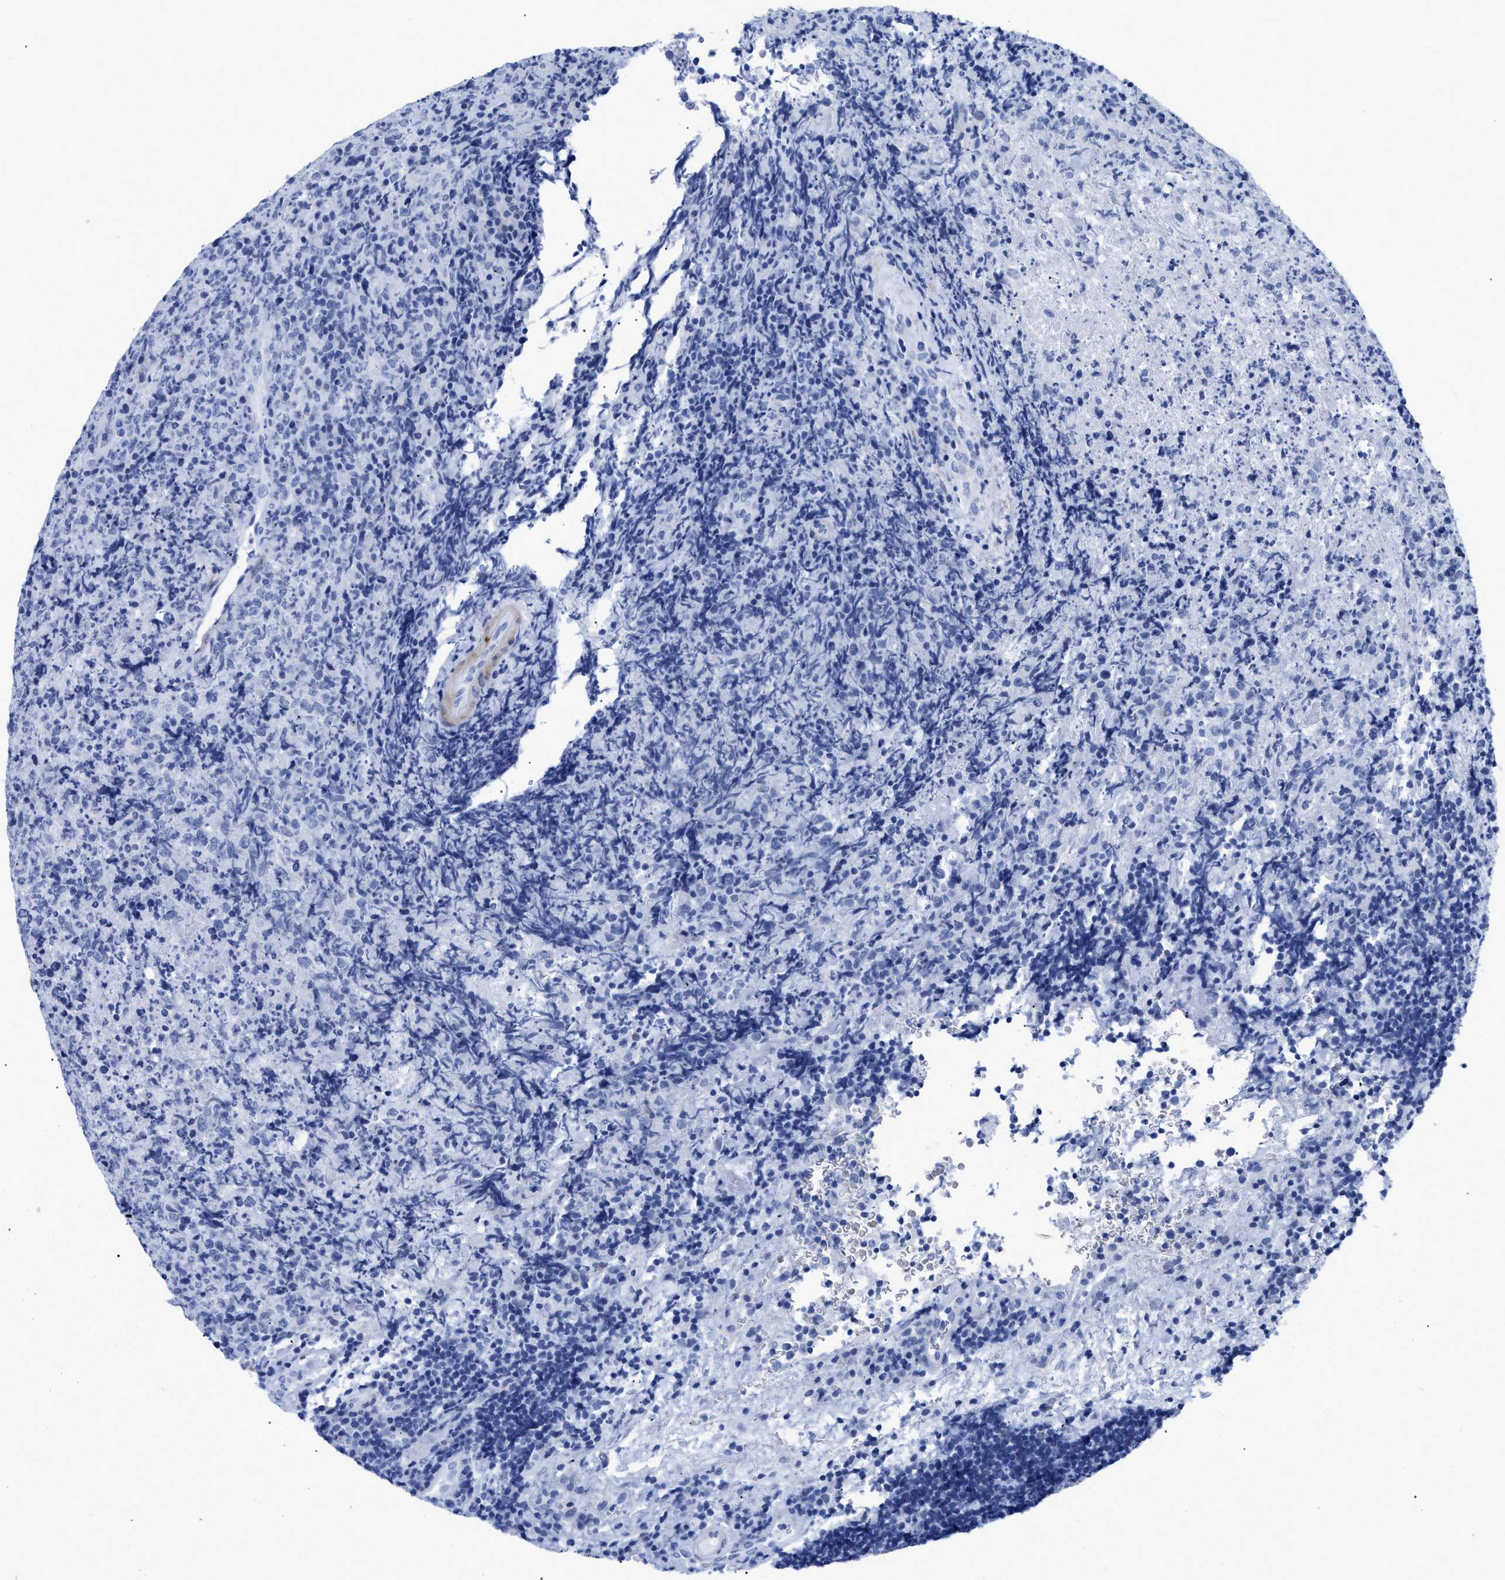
{"staining": {"intensity": "negative", "quantity": "none", "location": "none"}, "tissue": "lymphoma", "cell_type": "Tumor cells", "image_type": "cancer", "snomed": [{"axis": "morphology", "description": "Malignant lymphoma, non-Hodgkin's type, High grade"}, {"axis": "topography", "description": "Tonsil"}], "caption": "A high-resolution micrograph shows IHC staining of high-grade malignant lymphoma, non-Hodgkin's type, which displays no significant positivity in tumor cells.", "gene": "DUSP26", "patient": {"sex": "female", "age": 36}}